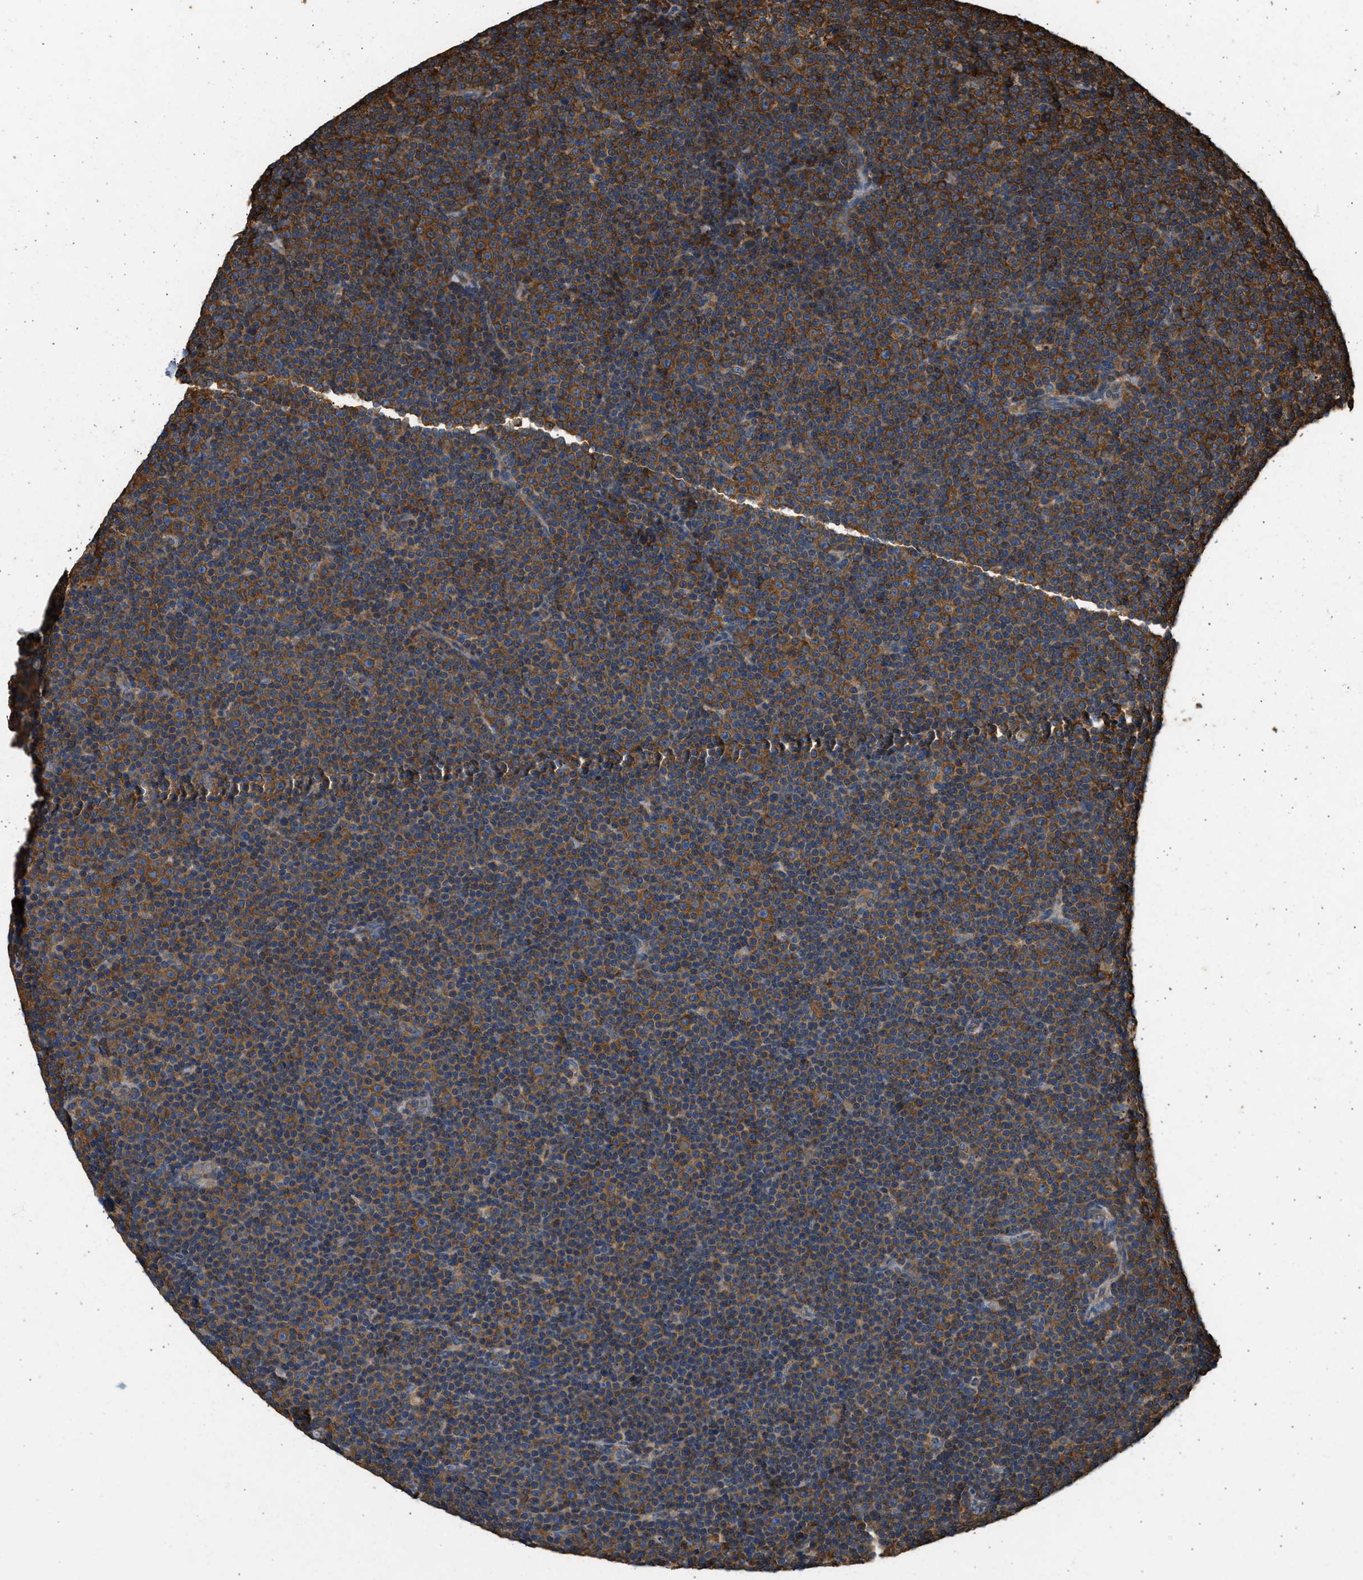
{"staining": {"intensity": "strong", "quantity": ">75%", "location": "cytoplasmic/membranous"}, "tissue": "lymphoma", "cell_type": "Tumor cells", "image_type": "cancer", "snomed": [{"axis": "morphology", "description": "Malignant lymphoma, non-Hodgkin's type, Low grade"}, {"axis": "topography", "description": "Lymph node"}], "caption": "Low-grade malignant lymphoma, non-Hodgkin's type stained with DAB IHC exhibits high levels of strong cytoplasmic/membranous expression in approximately >75% of tumor cells. (DAB = brown stain, brightfield microscopy at high magnification).", "gene": "SLC36A4", "patient": {"sex": "female", "age": 67}}